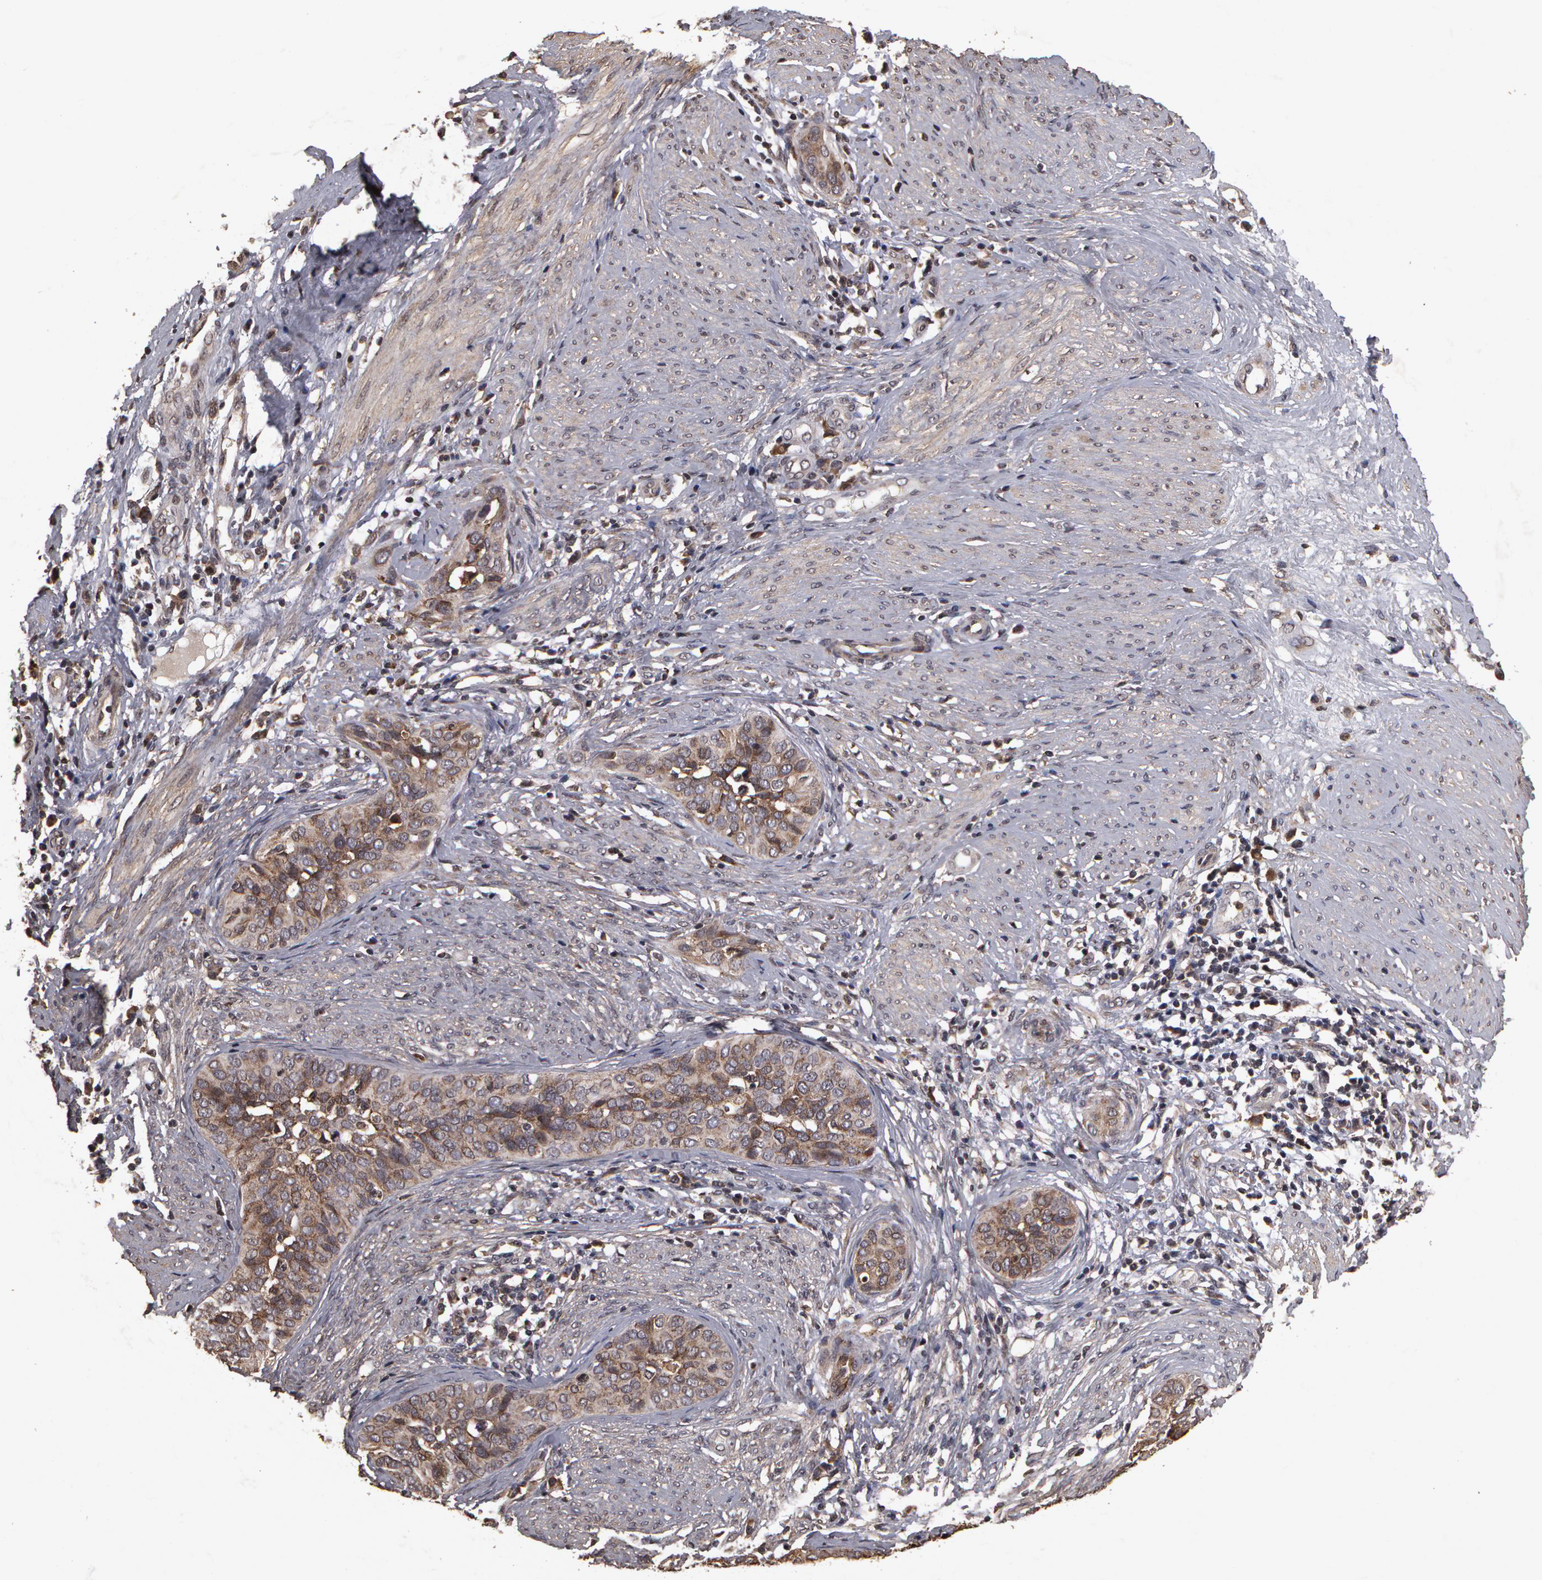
{"staining": {"intensity": "weak", "quantity": ">75%", "location": "cytoplasmic/membranous"}, "tissue": "cervical cancer", "cell_type": "Tumor cells", "image_type": "cancer", "snomed": [{"axis": "morphology", "description": "Squamous cell carcinoma, NOS"}, {"axis": "topography", "description": "Cervix"}], "caption": "A high-resolution micrograph shows immunohistochemistry (IHC) staining of cervical cancer, which demonstrates weak cytoplasmic/membranous staining in approximately >75% of tumor cells. The staining was performed using DAB, with brown indicating positive protein expression. Nuclei are stained blue with hematoxylin.", "gene": "CALR", "patient": {"sex": "female", "age": 31}}